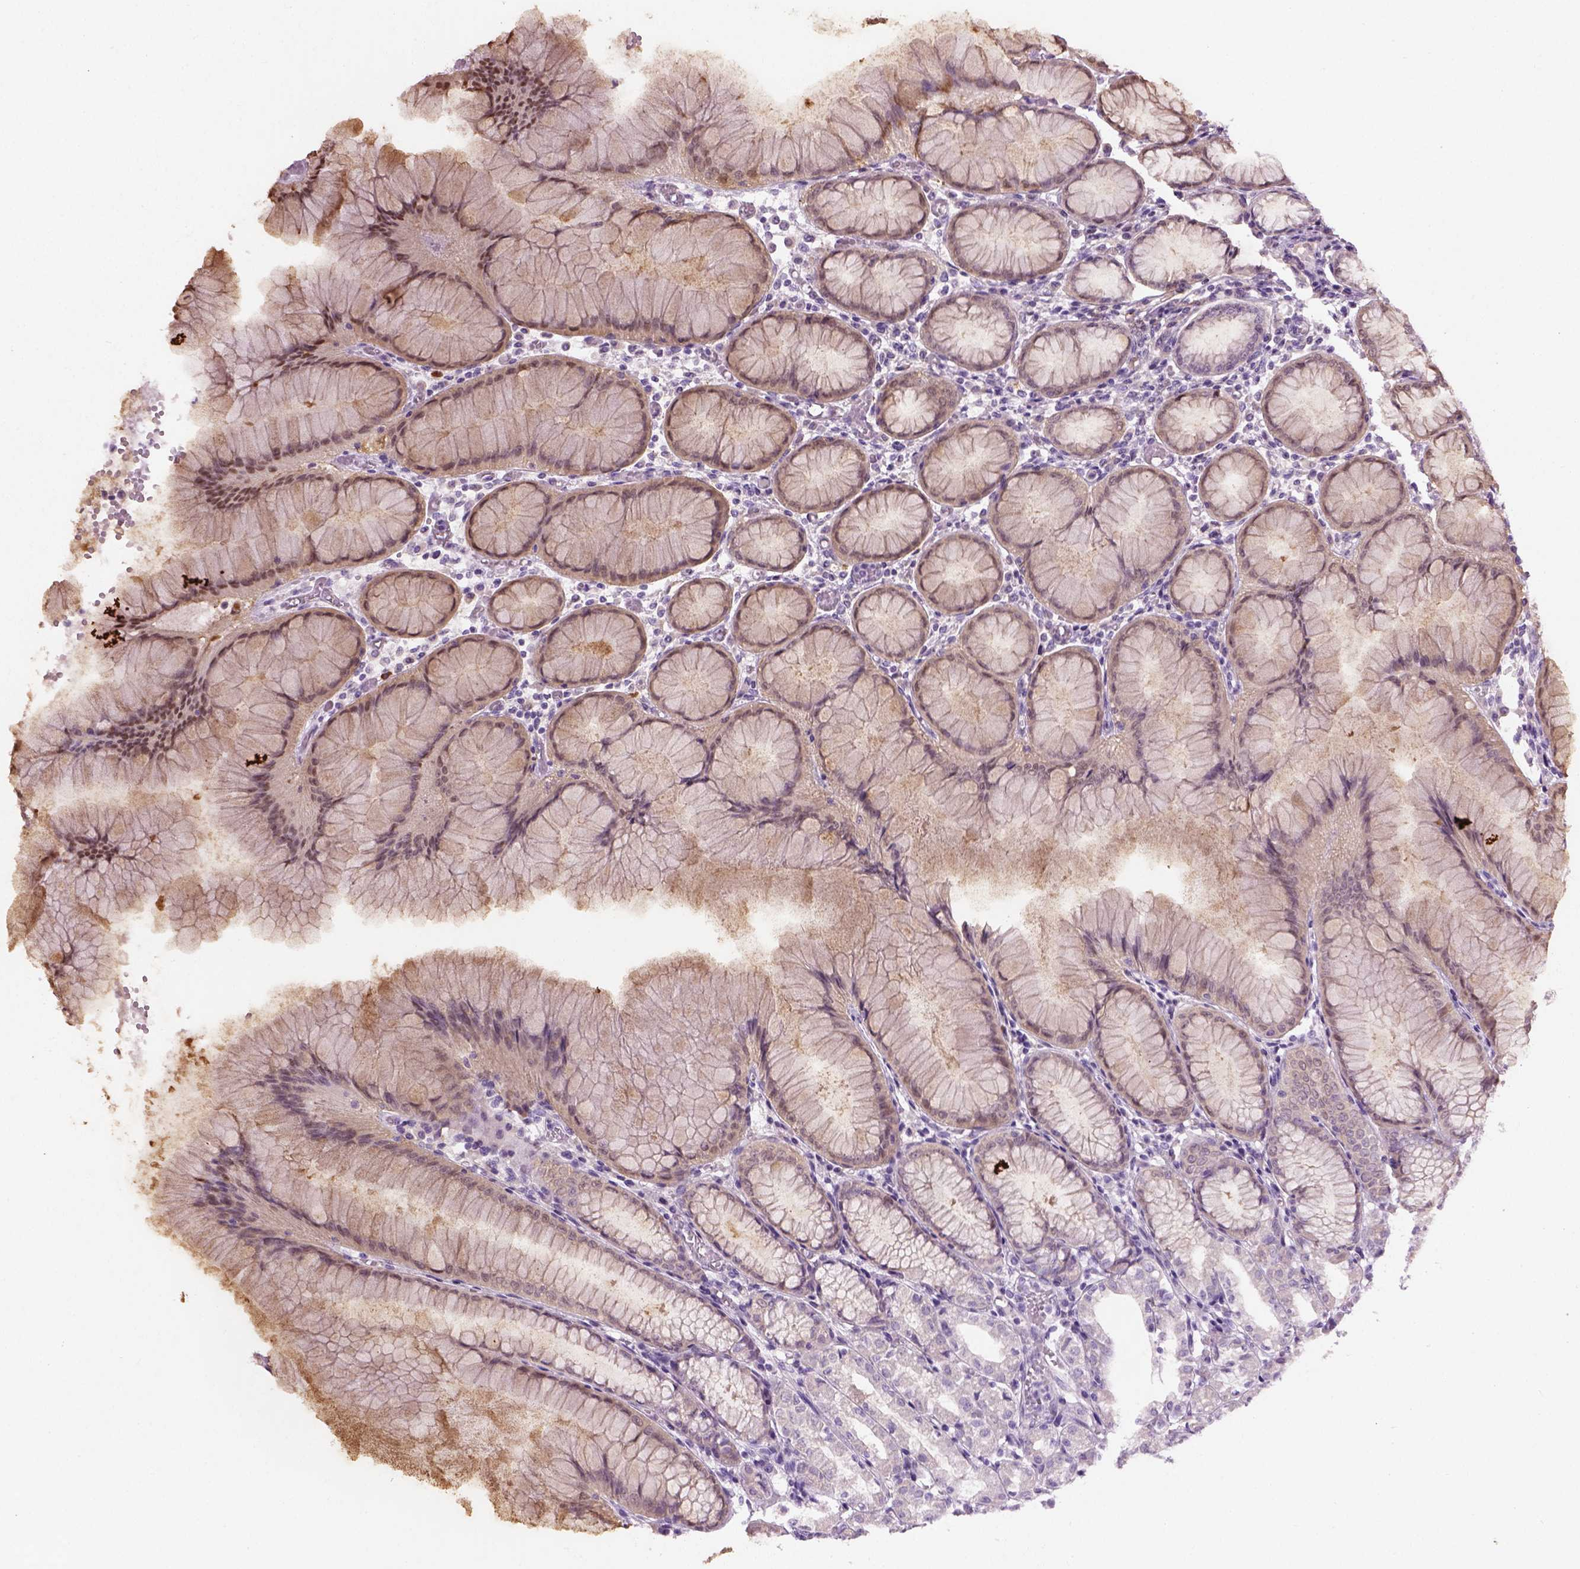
{"staining": {"intensity": "moderate", "quantity": "25%-75%", "location": "cytoplasmic/membranous,nuclear"}, "tissue": "stomach", "cell_type": "Glandular cells", "image_type": "normal", "snomed": [{"axis": "morphology", "description": "Normal tissue, NOS"}, {"axis": "topography", "description": "Stomach"}], "caption": "Immunohistochemistry (IHC) micrograph of normal stomach: human stomach stained using immunohistochemistry reveals medium levels of moderate protein expression localized specifically in the cytoplasmic/membranous,nuclear of glandular cells, appearing as a cytoplasmic/membranous,nuclear brown color.", "gene": "CIBAR2", "patient": {"sex": "female", "age": 57}}